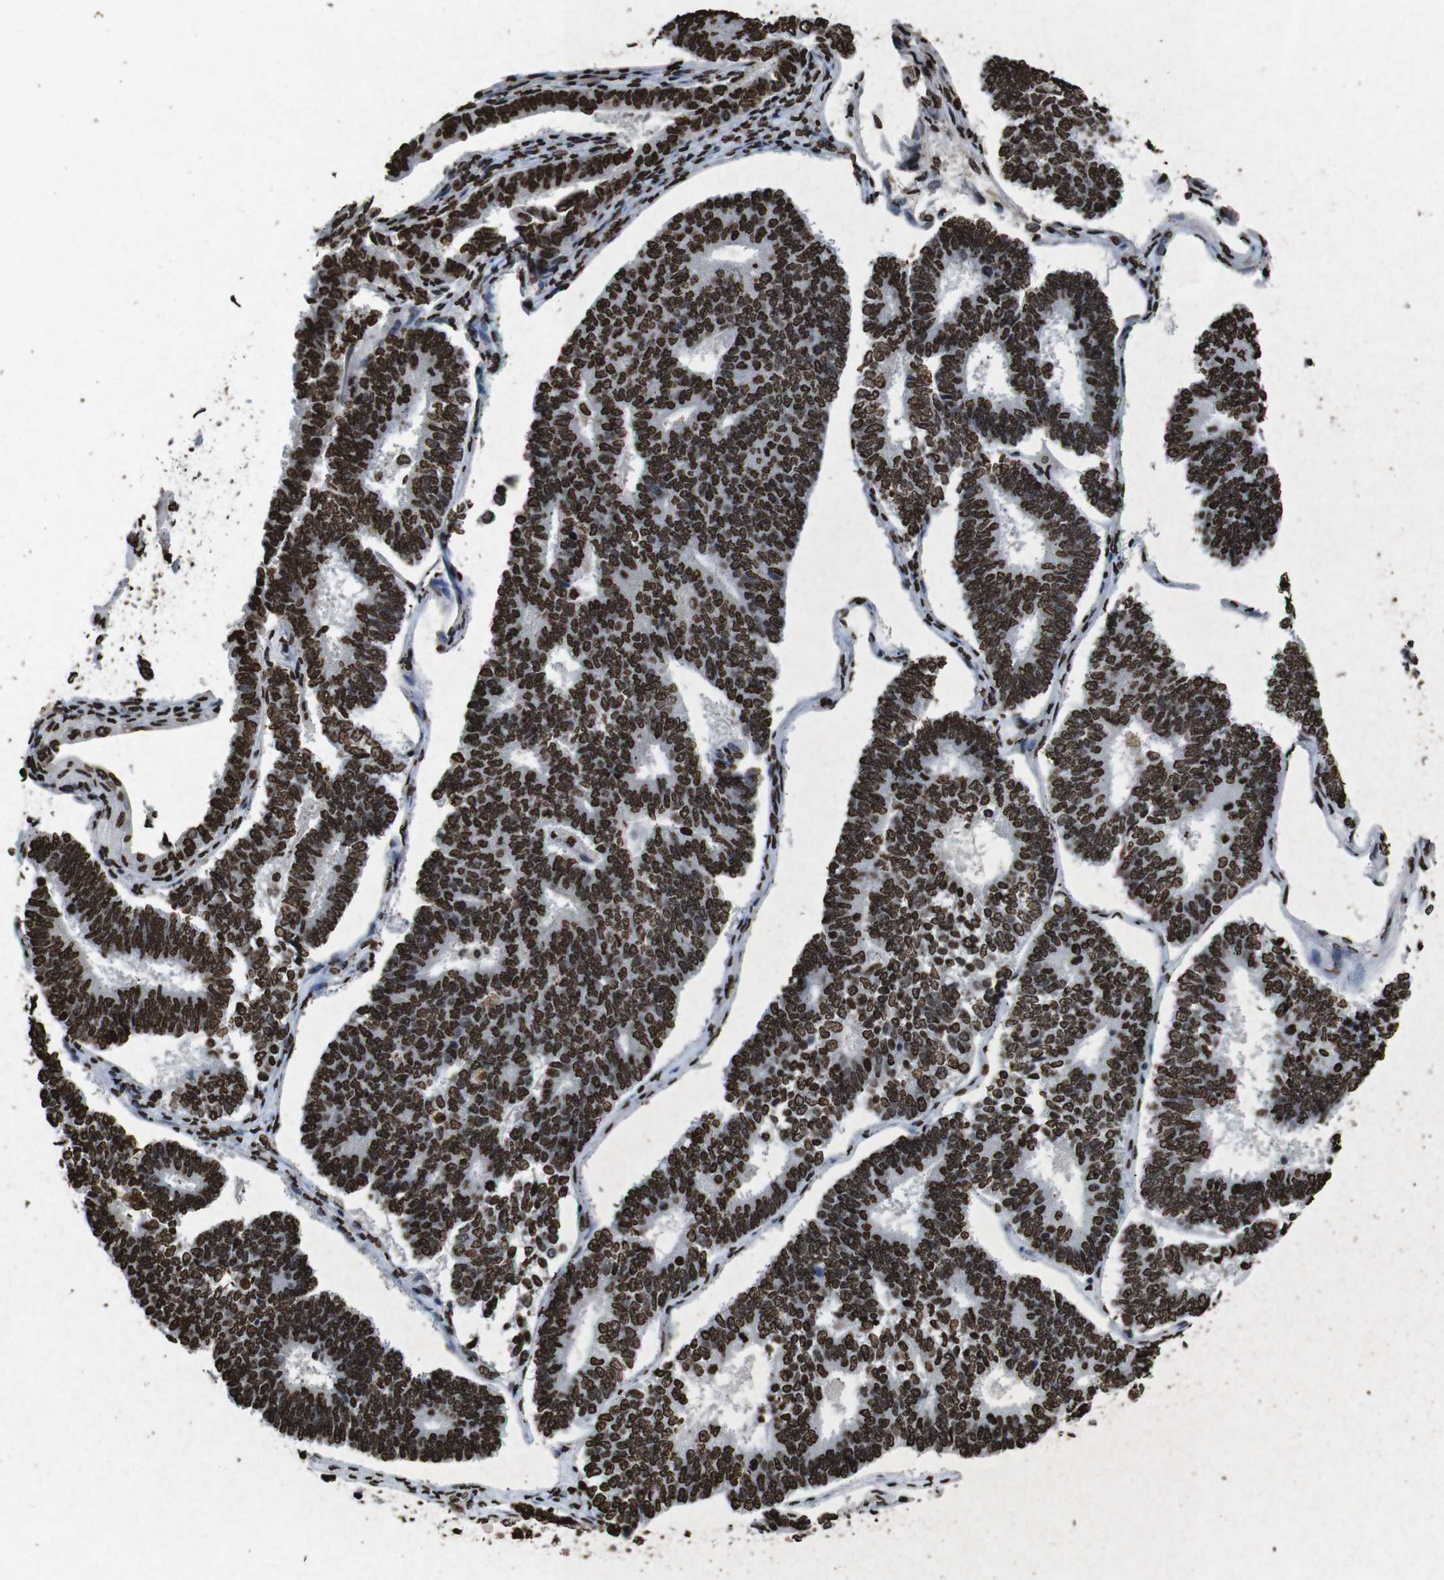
{"staining": {"intensity": "strong", "quantity": ">75%", "location": "nuclear"}, "tissue": "endometrial cancer", "cell_type": "Tumor cells", "image_type": "cancer", "snomed": [{"axis": "morphology", "description": "Adenocarcinoma, NOS"}, {"axis": "topography", "description": "Endometrium"}], "caption": "The micrograph shows immunohistochemical staining of endometrial cancer (adenocarcinoma). There is strong nuclear positivity is identified in about >75% of tumor cells.", "gene": "MDM2", "patient": {"sex": "female", "age": 70}}